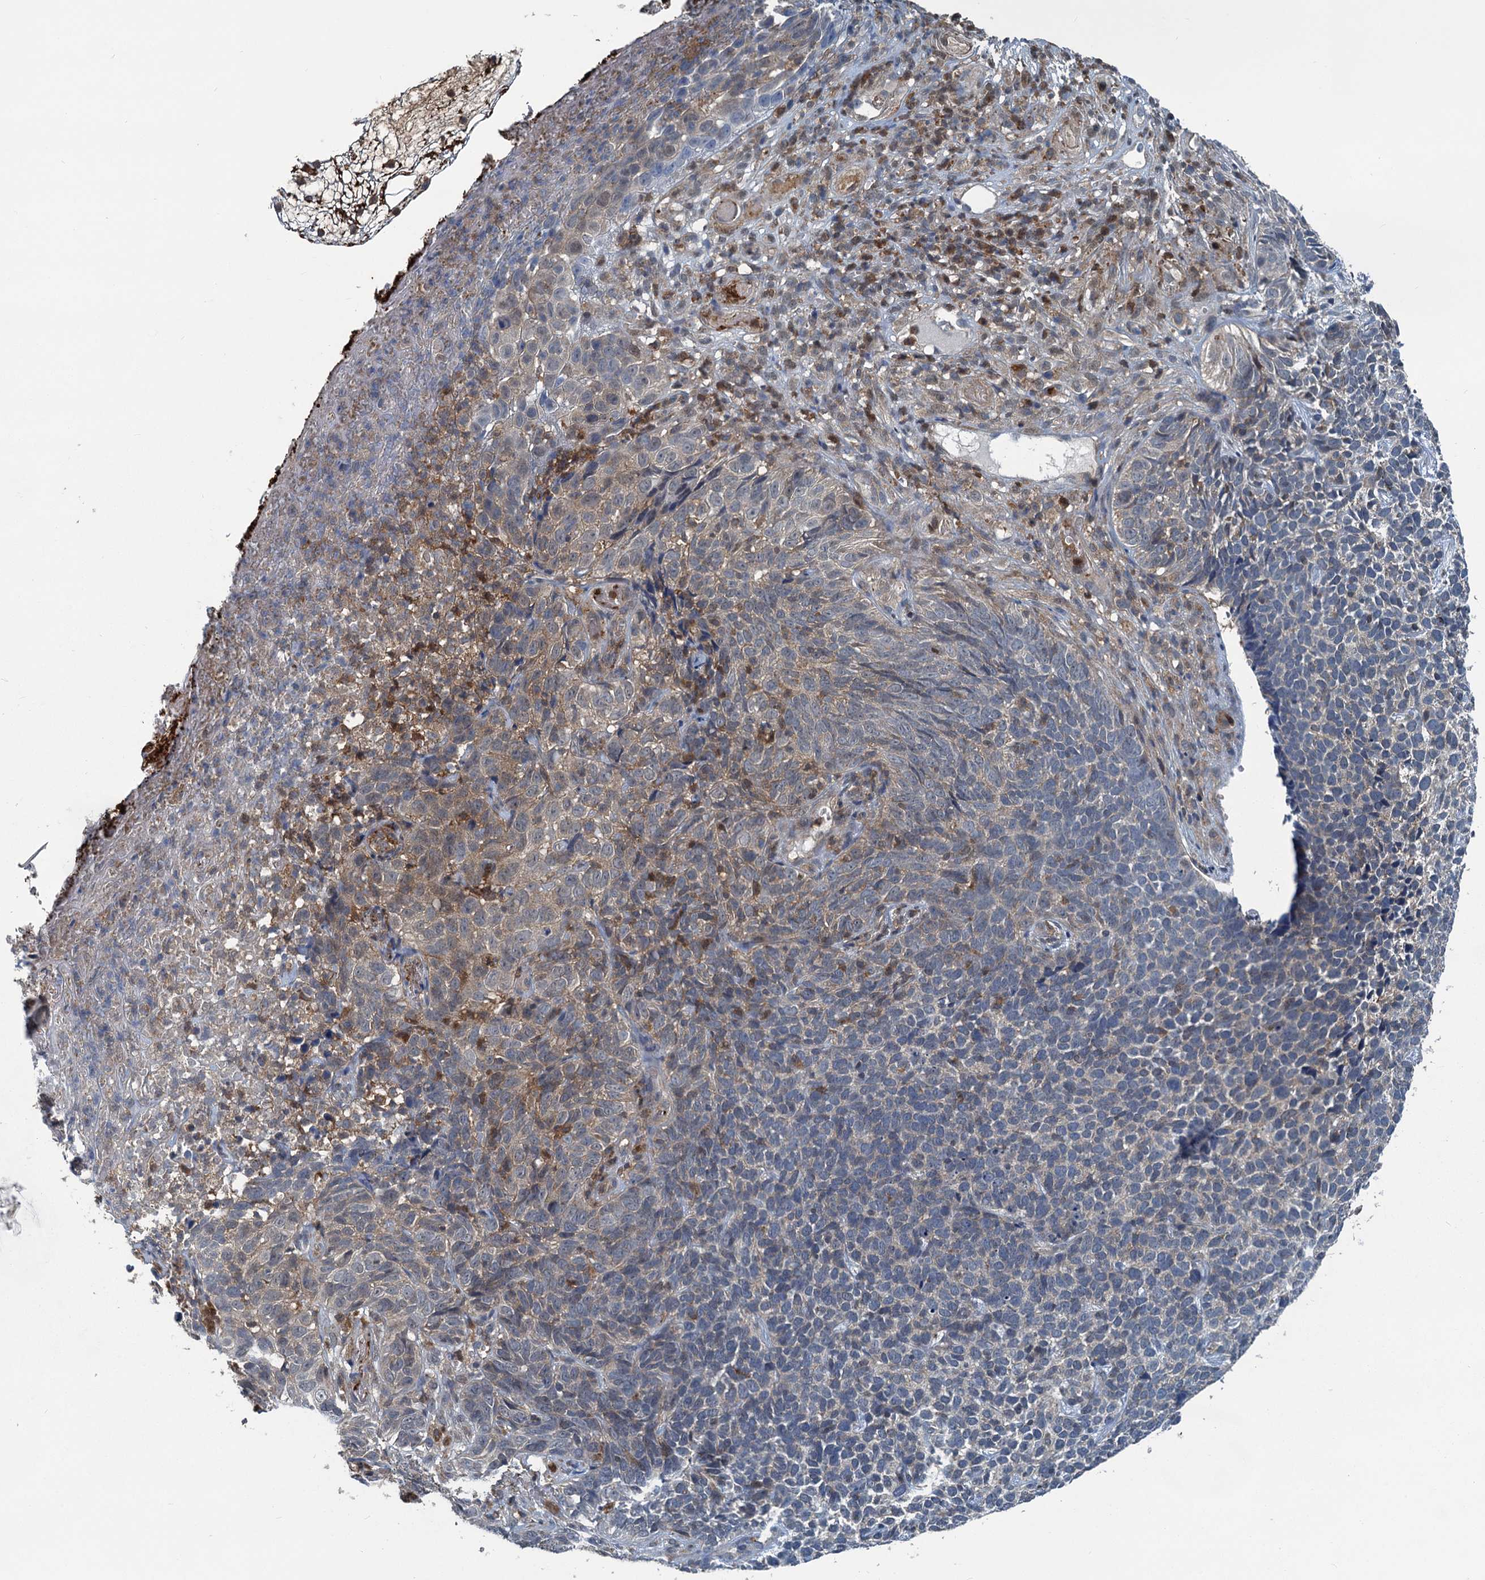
{"staining": {"intensity": "weak", "quantity": "<25%", "location": "cytoplasmic/membranous"}, "tissue": "skin cancer", "cell_type": "Tumor cells", "image_type": "cancer", "snomed": [{"axis": "morphology", "description": "Basal cell carcinoma"}, {"axis": "topography", "description": "Skin"}], "caption": "The immunohistochemistry micrograph has no significant positivity in tumor cells of basal cell carcinoma (skin) tissue.", "gene": "GCLM", "patient": {"sex": "female", "age": 84}}